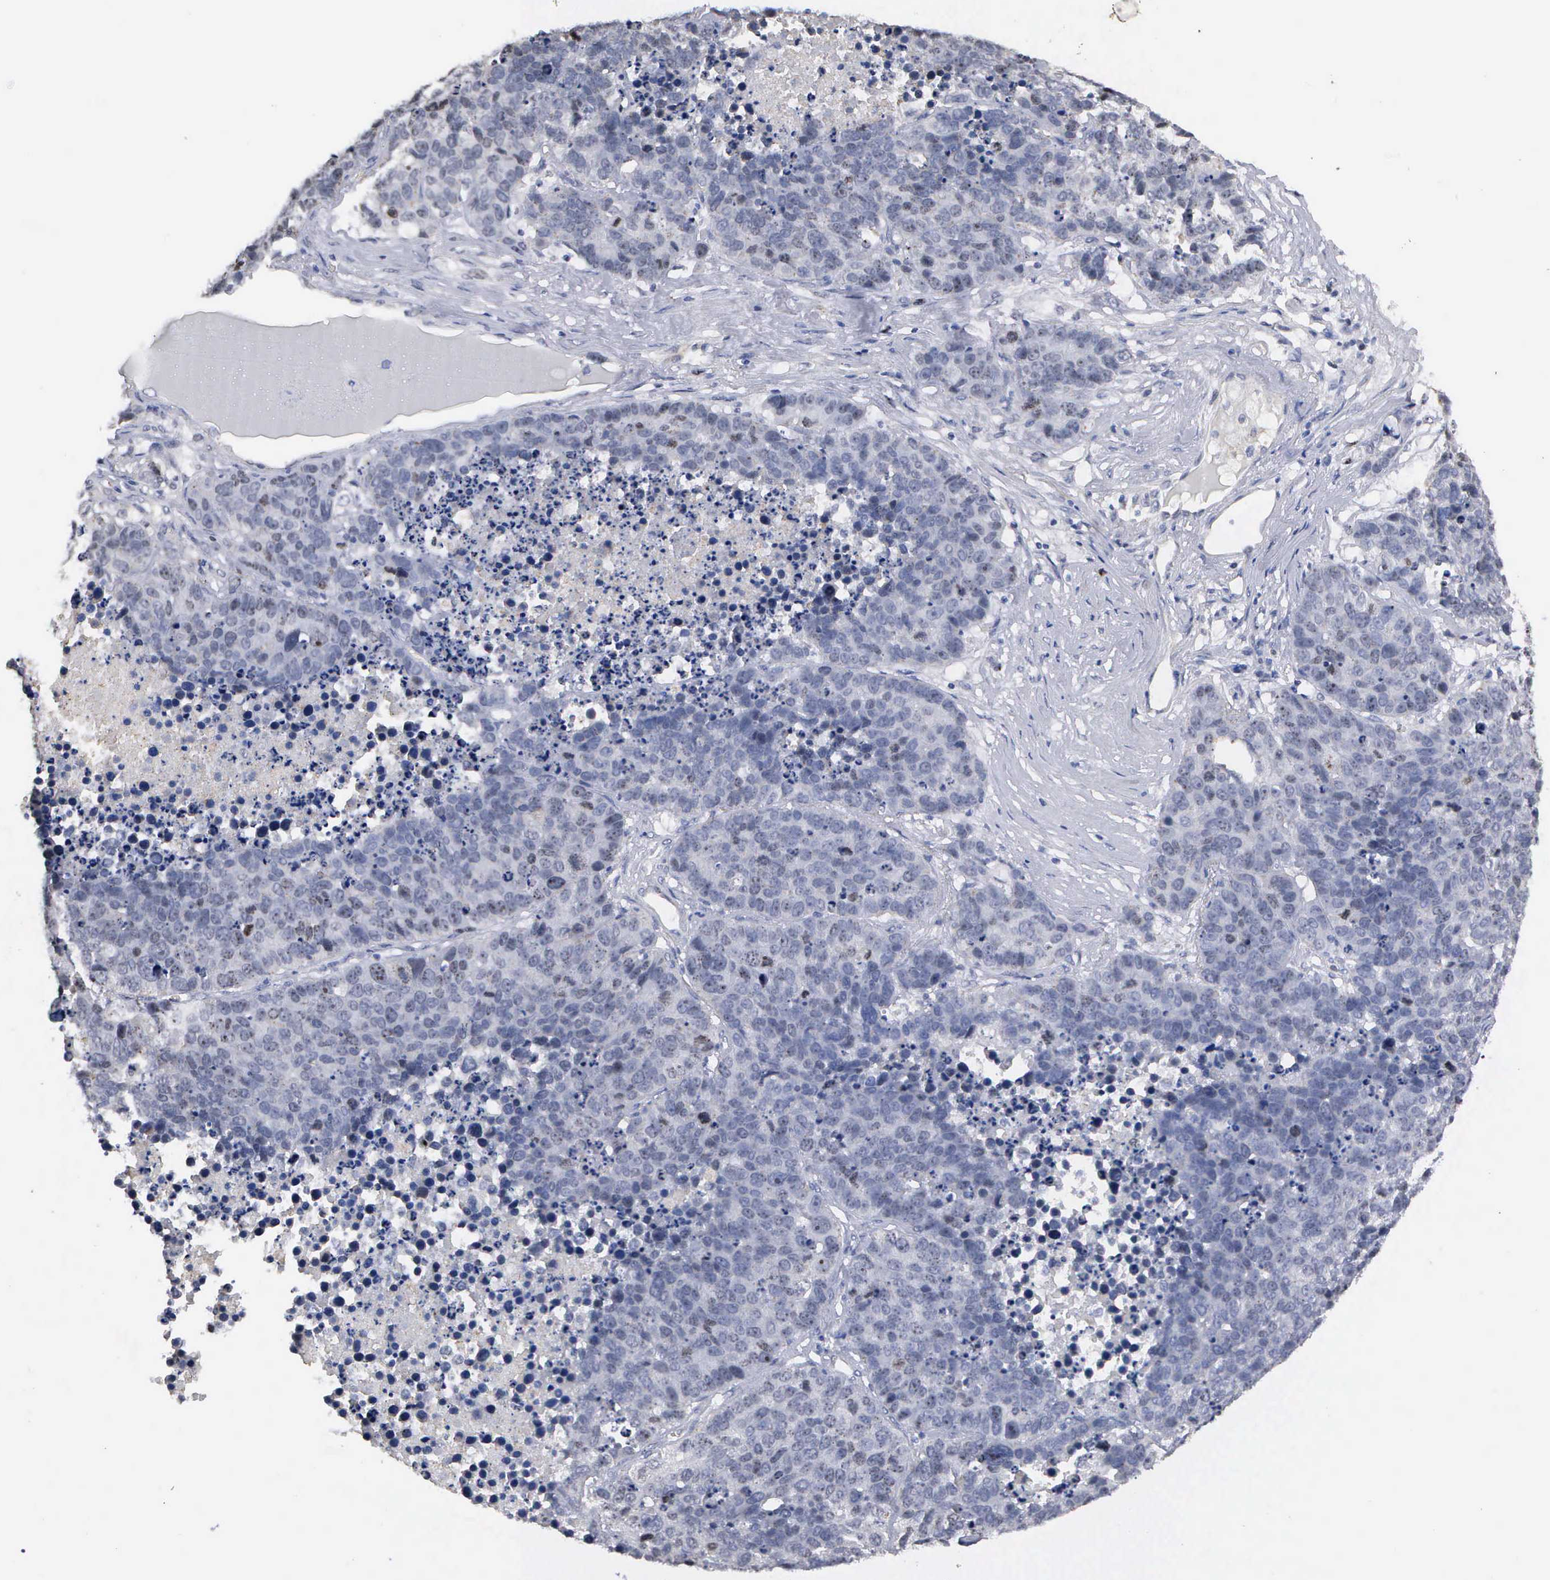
{"staining": {"intensity": "negative", "quantity": "none", "location": "none"}, "tissue": "lung cancer", "cell_type": "Tumor cells", "image_type": "cancer", "snomed": [{"axis": "morphology", "description": "Carcinoid, malignant, NOS"}, {"axis": "topography", "description": "Lung"}], "caption": "An image of lung cancer (malignant carcinoid) stained for a protein reveals no brown staining in tumor cells.", "gene": "KDM6A", "patient": {"sex": "male", "age": 60}}